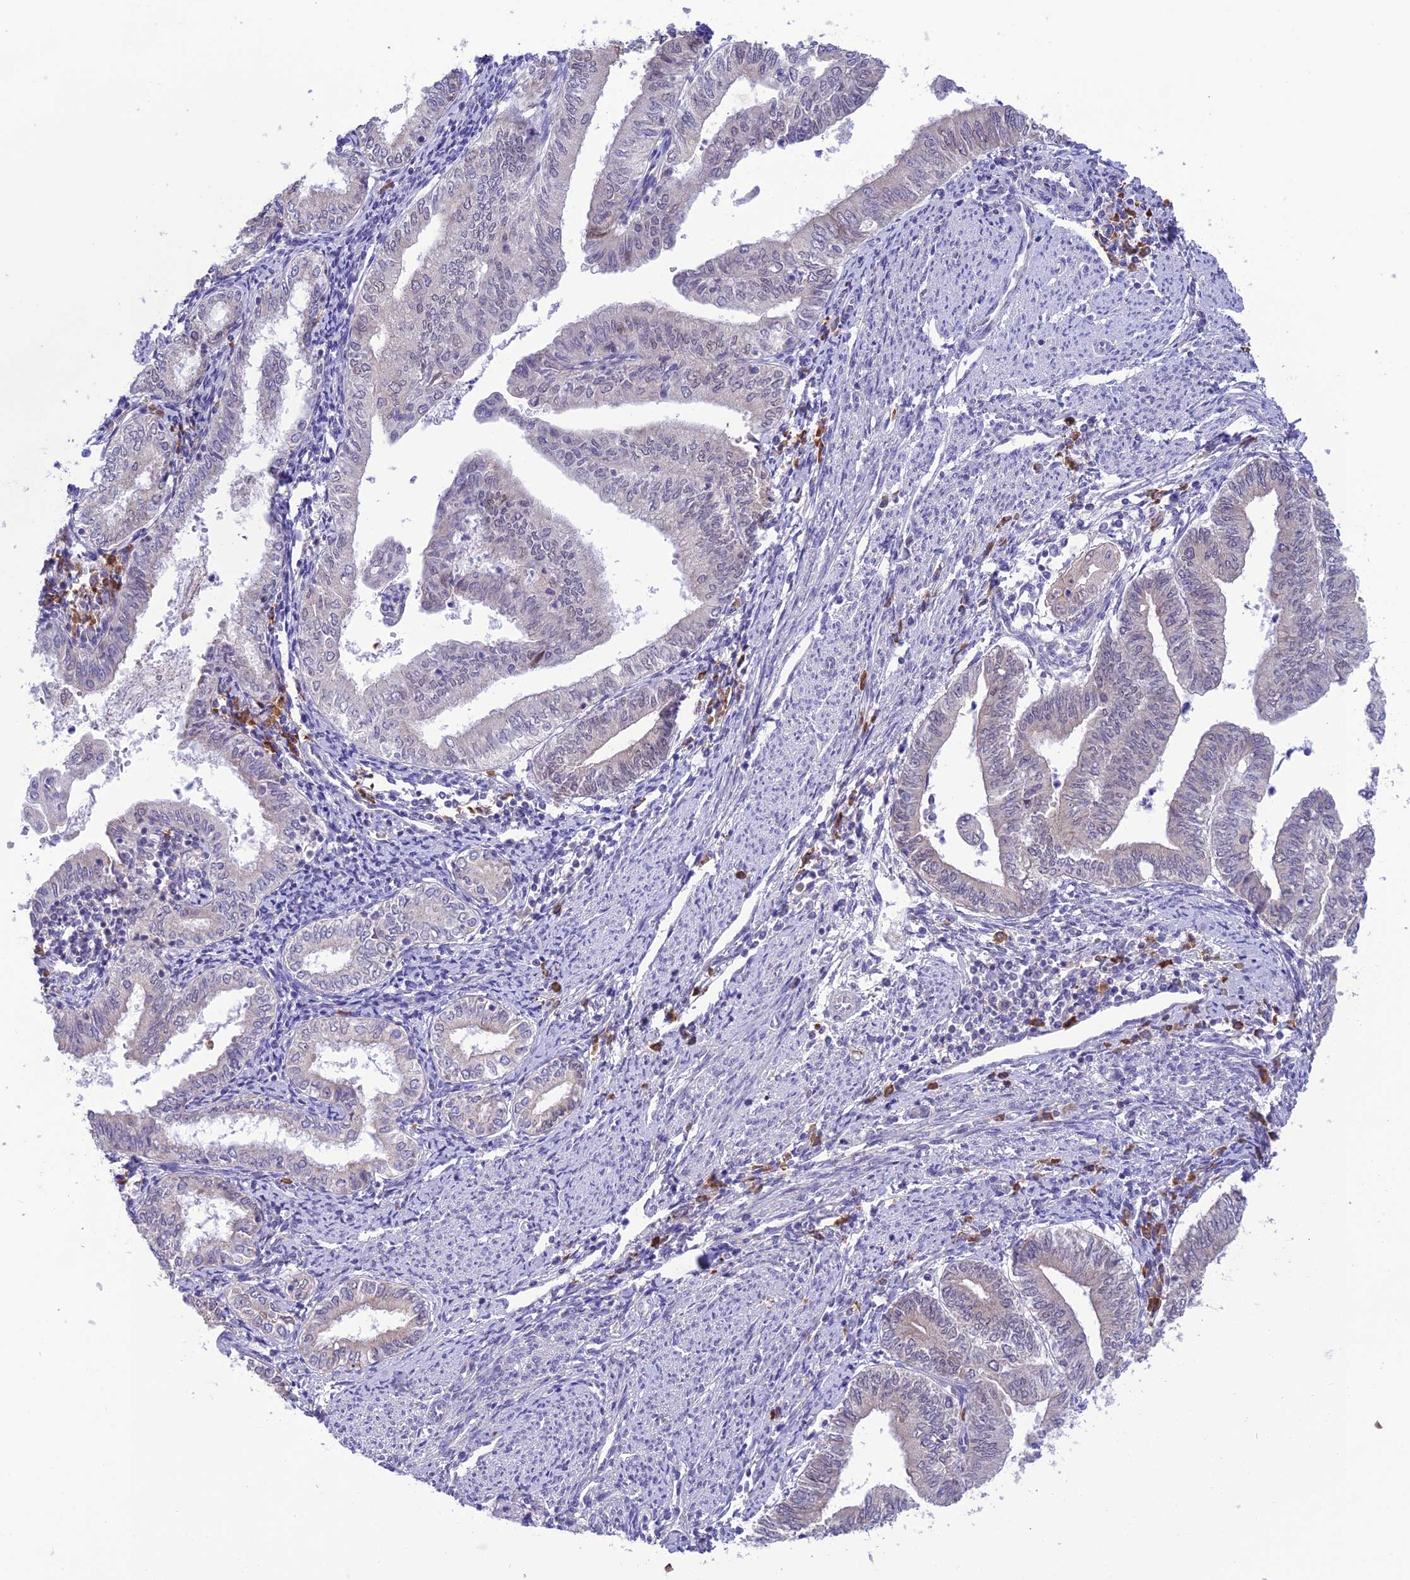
{"staining": {"intensity": "negative", "quantity": "none", "location": "none"}, "tissue": "endometrial cancer", "cell_type": "Tumor cells", "image_type": "cancer", "snomed": [{"axis": "morphology", "description": "Adenocarcinoma, NOS"}, {"axis": "topography", "description": "Endometrium"}], "caption": "Tumor cells are negative for protein expression in human endometrial cancer (adenocarcinoma). The staining was performed using DAB to visualize the protein expression in brown, while the nuclei were stained in blue with hematoxylin (Magnification: 20x).", "gene": "RNF126", "patient": {"sex": "female", "age": 66}}